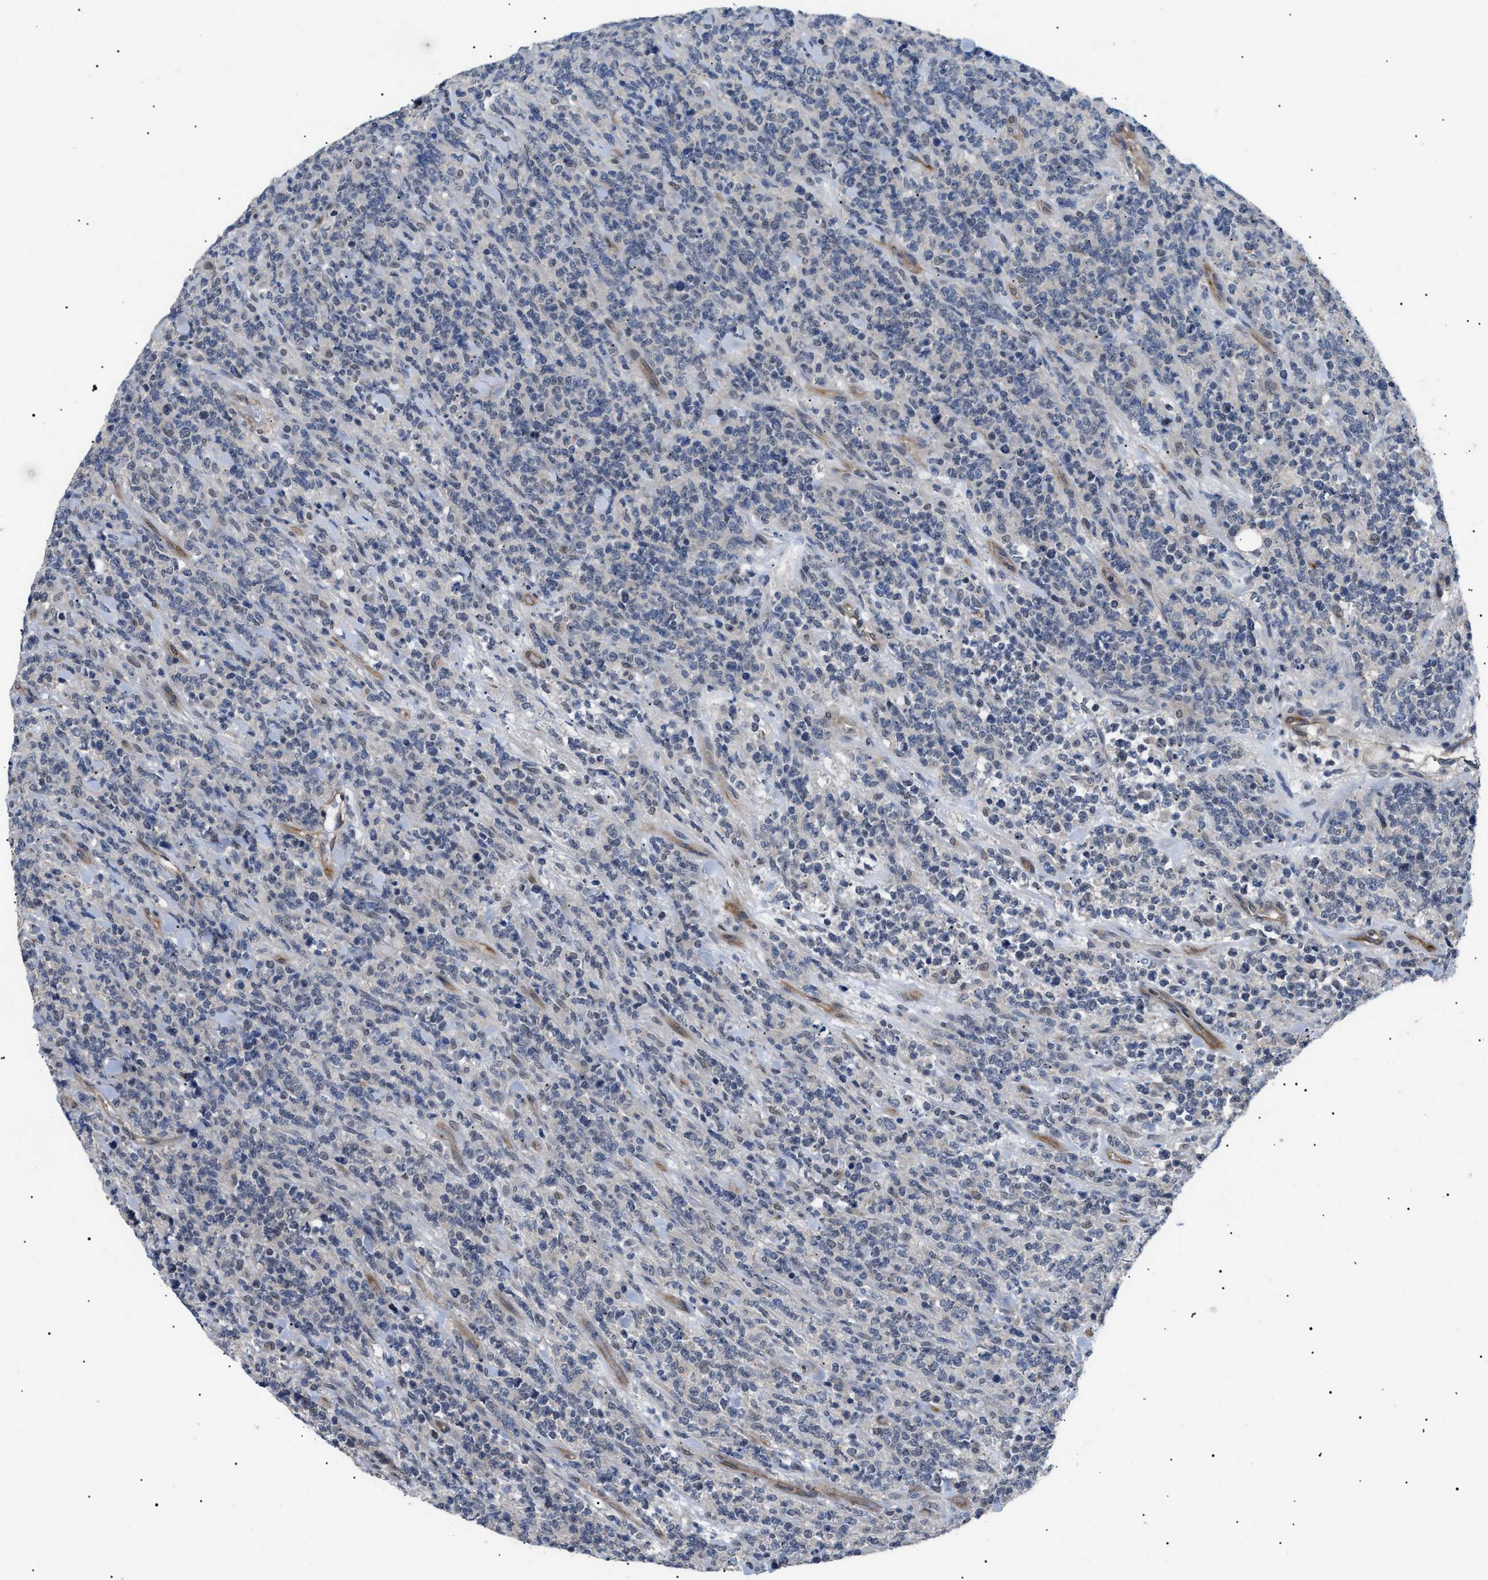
{"staining": {"intensity": "negative", "quantity": "none", "location": "none"}, "tissue": "lymphoma", "cell_type": "Tumor cells", "image_type": "cancer", "snomed": [{"axis": "morphology", "description": "Malignant lymphoma, non-Hodgkin's type, High grade"}, {"axis": "topography", "description": "Soft tissue"}], "caption": "Tumor cells are negative for protein expression in human lymphoma.", "gene": "CRCP", "patient": {"sex": "male", "age": 18}}